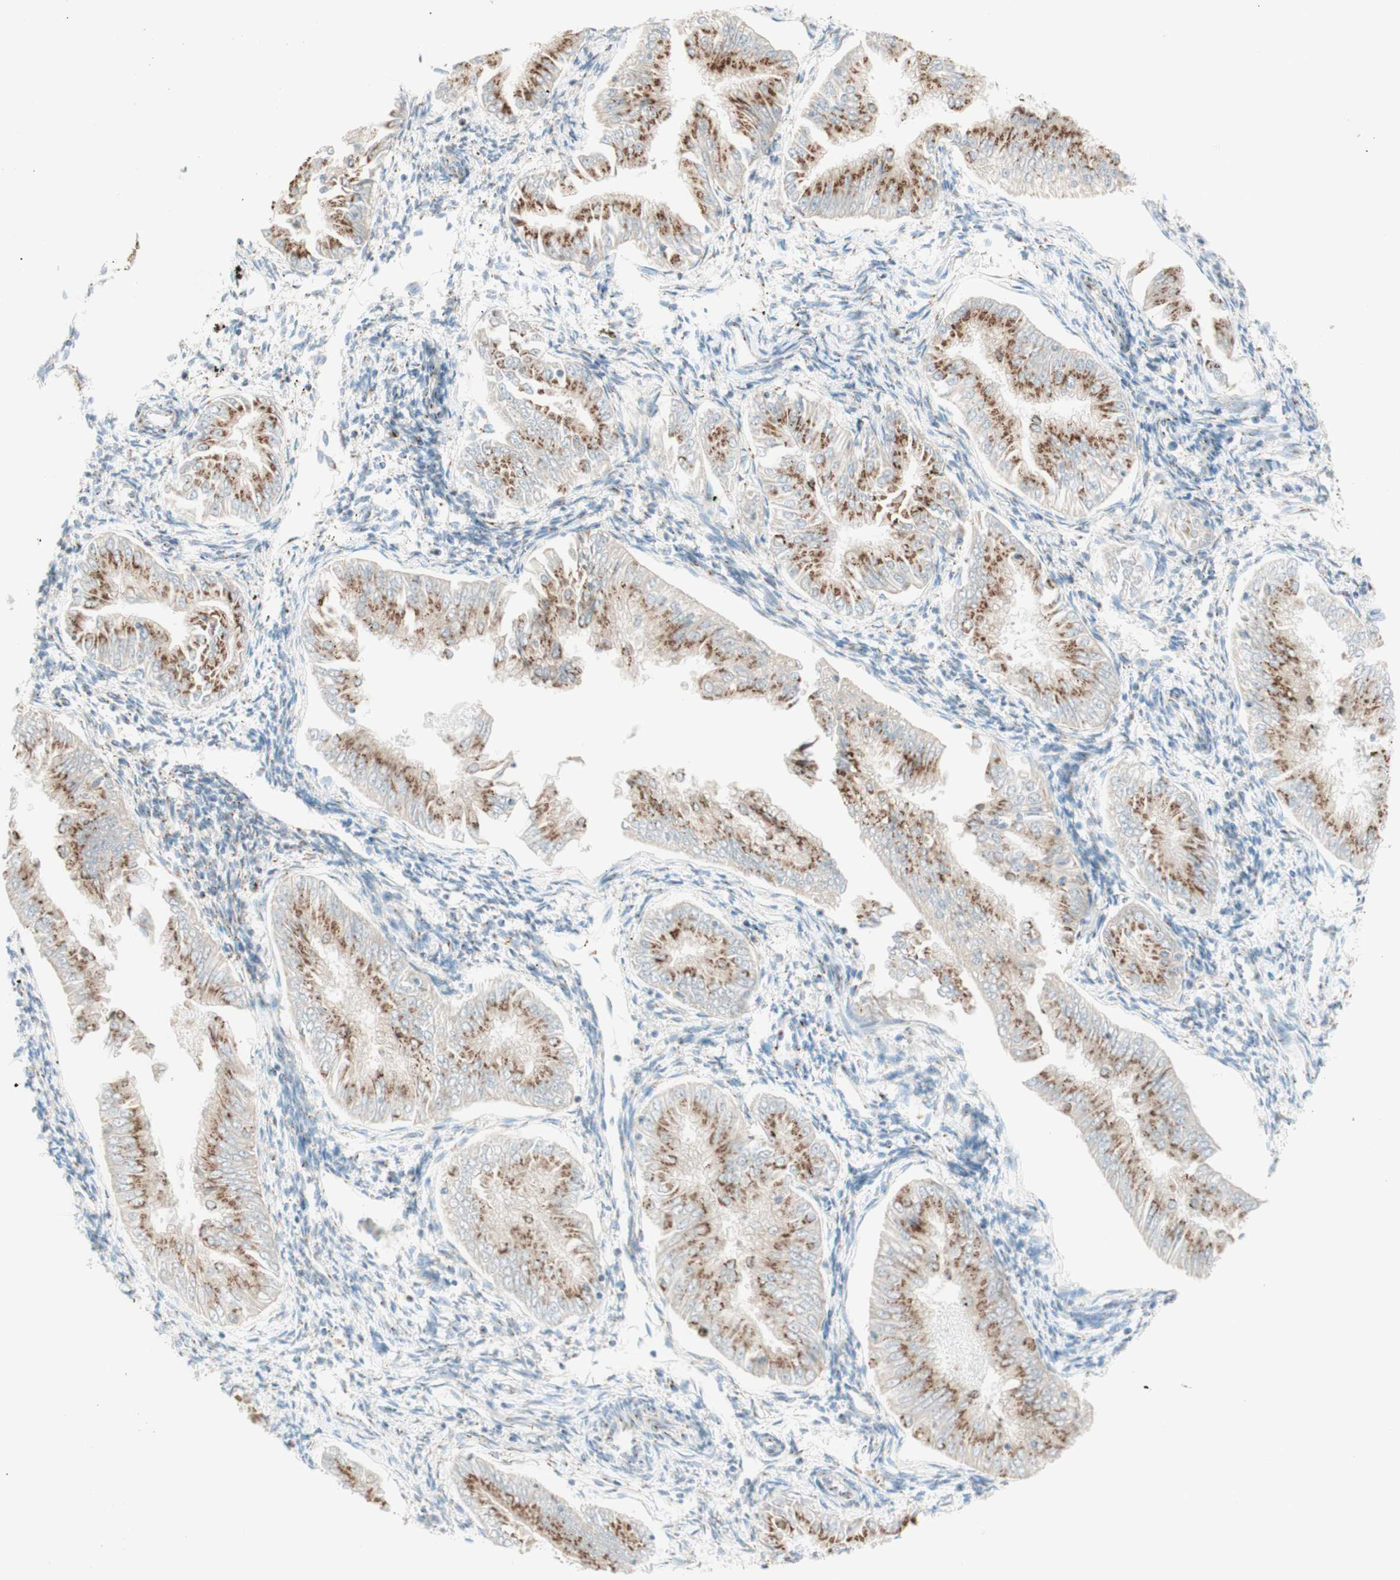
{"staining": {"intensity": "strong", "quantity": ">75%", "location": "cytoplasmic/membranous"}, "tissue": "endometrial cancer", "cell_type": "Tumor cells", "image_type": "cancer", "snomed": [{"axis": "morphology", "description": "Adenocarcinoma, NOS"}, {"axis": "topography", "description": "Endometrium"}], "caption": "A brown stain labels strong cytoplasmic/membranous expression of a protein in human endometrial adenocarcinoma tumor cells.", "gene": "GOLGB1", "patient": {"sex": "female", "age": 53}}